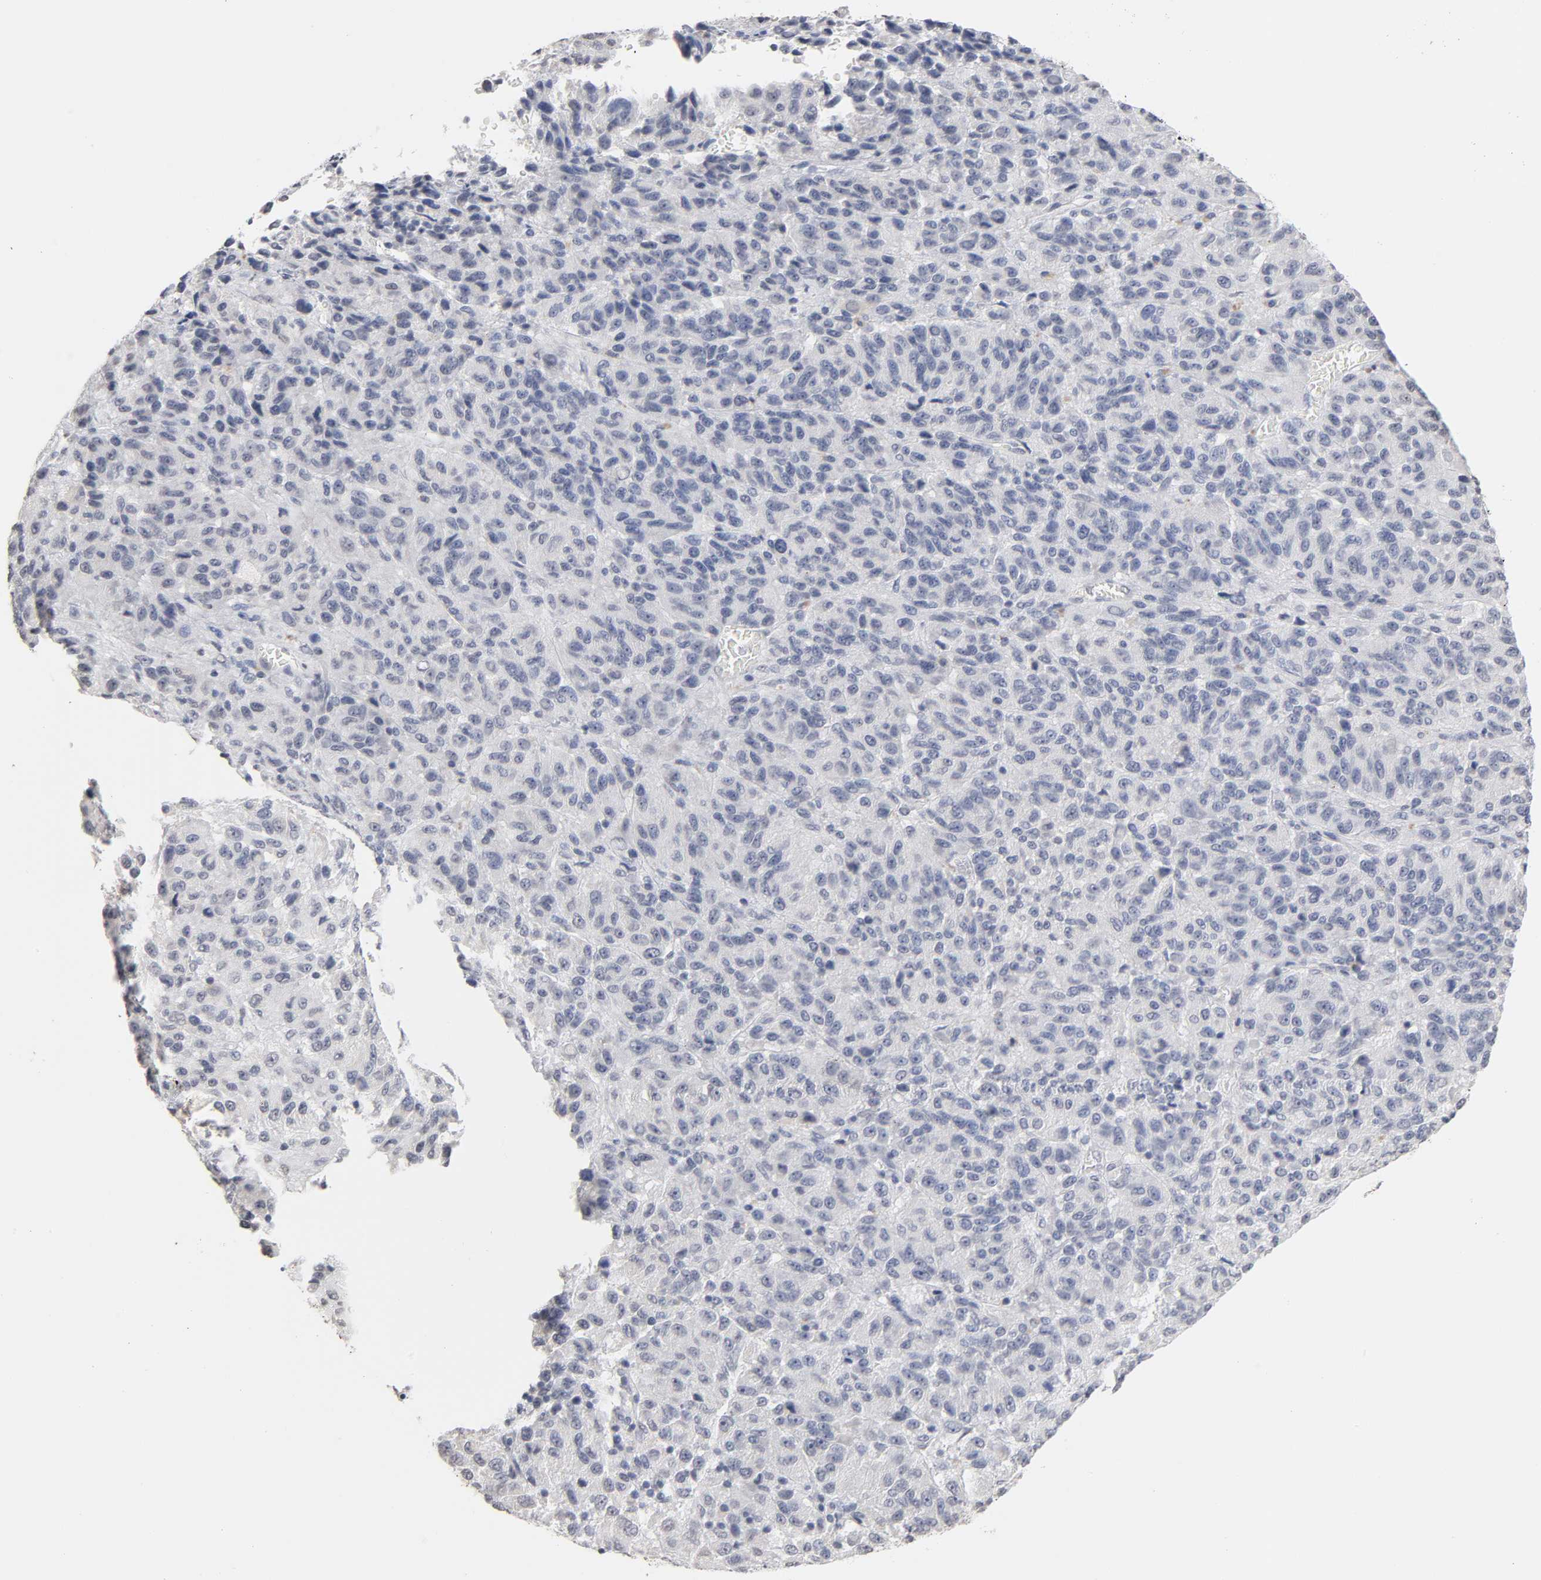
{"staining": {"intensity": "weak", "quantity": "<25%", "location": "cytoplasmic/membranous"}, "tissue": "melanoma", "cell_type": "Tumor cells", "image_type": "cancer", "snomed": [{"axis": "morphology", "description": "Malignant melanoma, Metastatic site"}, {"axis": "topography", "description": "Lung"}], "caption": "DAB (3,3'-diaminobenzidine) immunohistochemical staining of human malignant melanoma (metastatic site) shows no significant expression in tumor cells. (DAB (3,3'-diaminobenzidine) IHC with hematoxylin counter stain).", "gene": "CRABP2", "patient": {"sex": "male", "age": 64}}